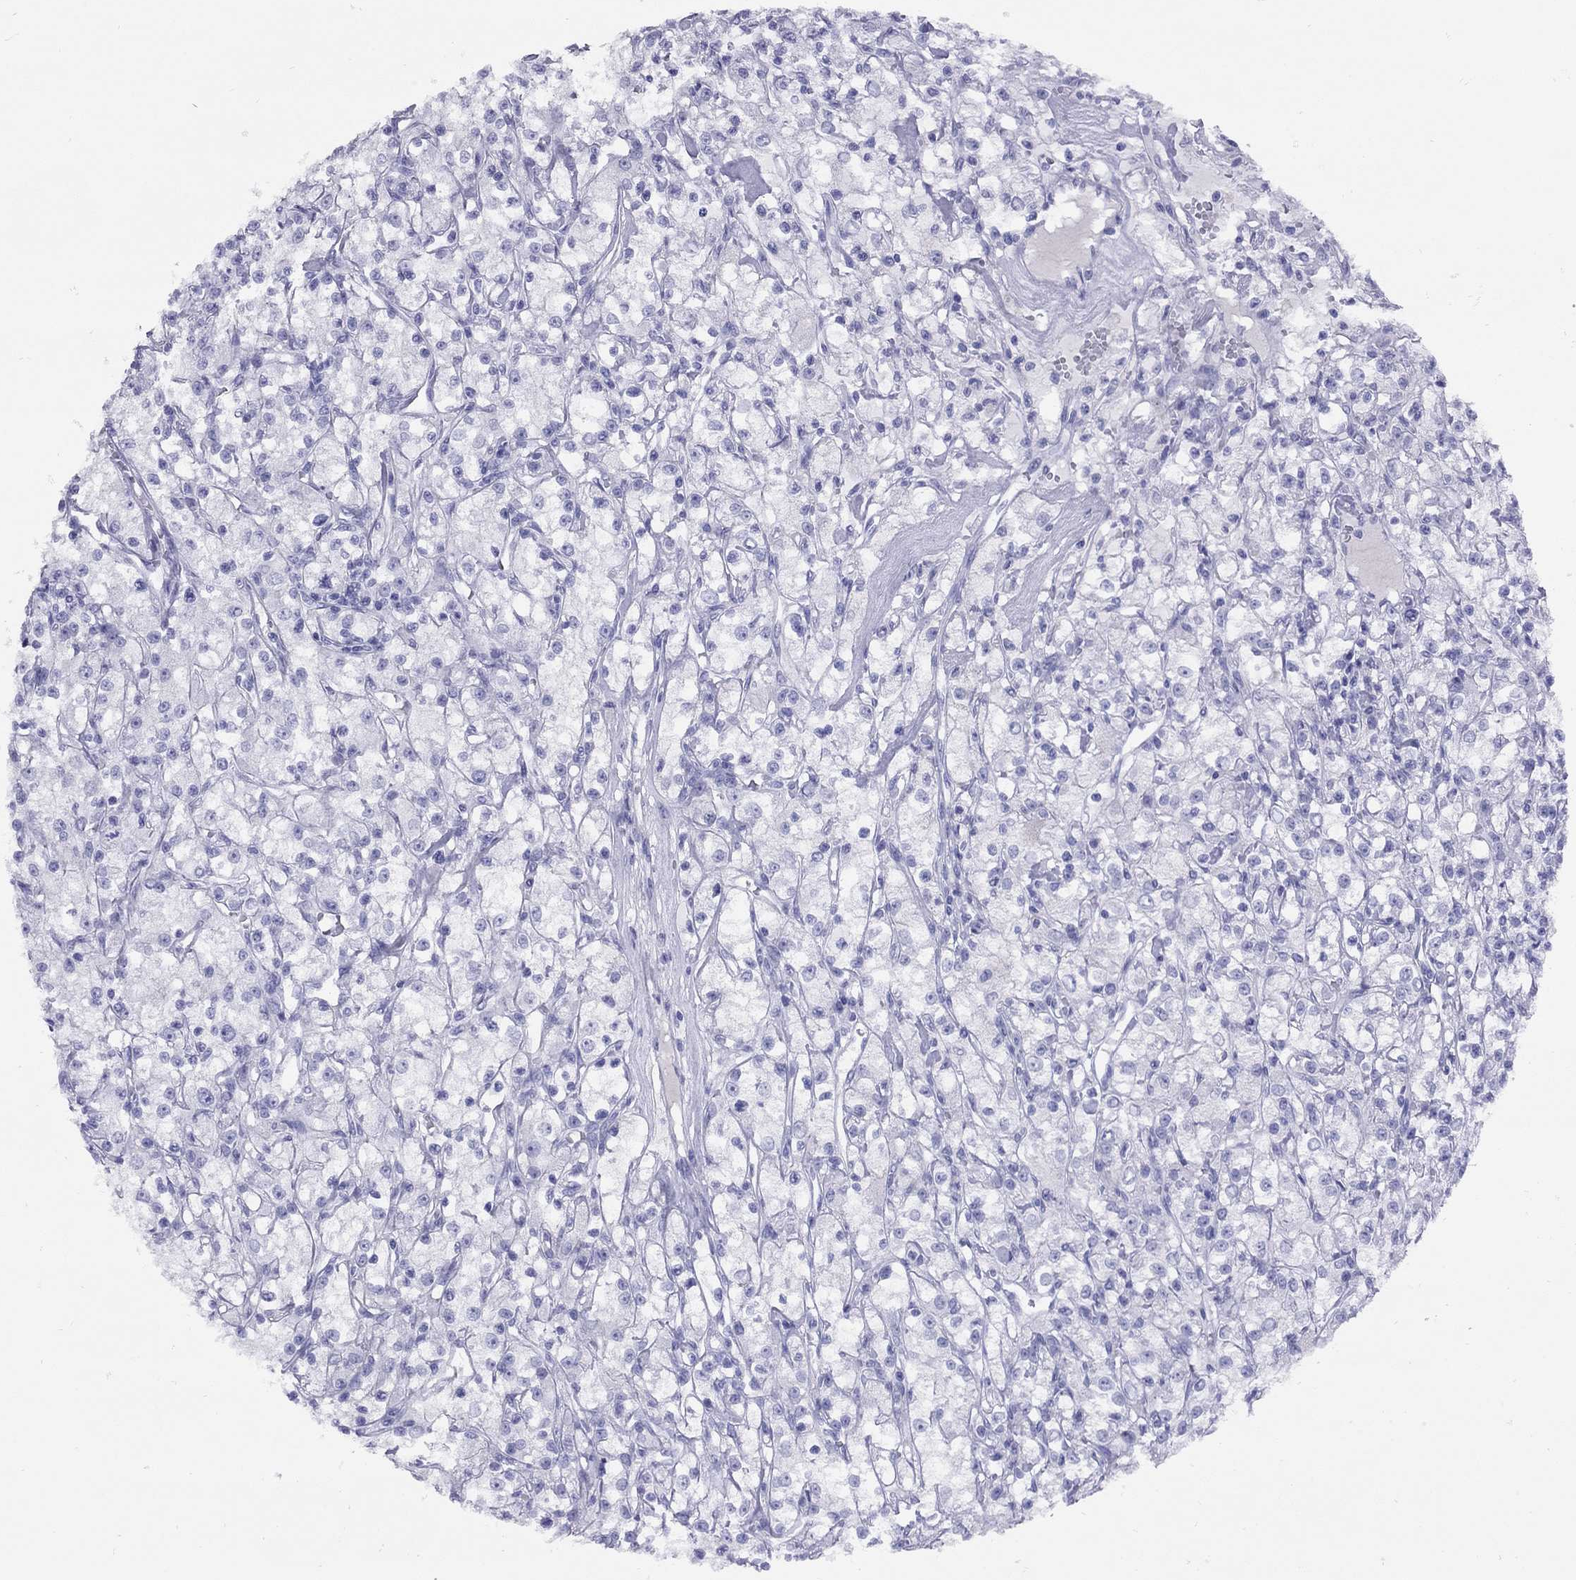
{"staining": {"intensity": "negative", "quantity": "none", "location": "none"}, "tissue": "renal cancer", "cell_type": "Tumor cells", "image_type": "cancer", "snomed": [{"axis": "morphology", "description": "Adenocarcinoma, NOS"}, {"axis": "topography", "description": "Kidney"}], "caption": "A high-resolution micrograph shows IHC staining of renal cancer (adenocarcinoma), which displays no significant staining in tumor cells.", "gene": "GRIA2", "patient": {"sex": "female", "age": 59}}